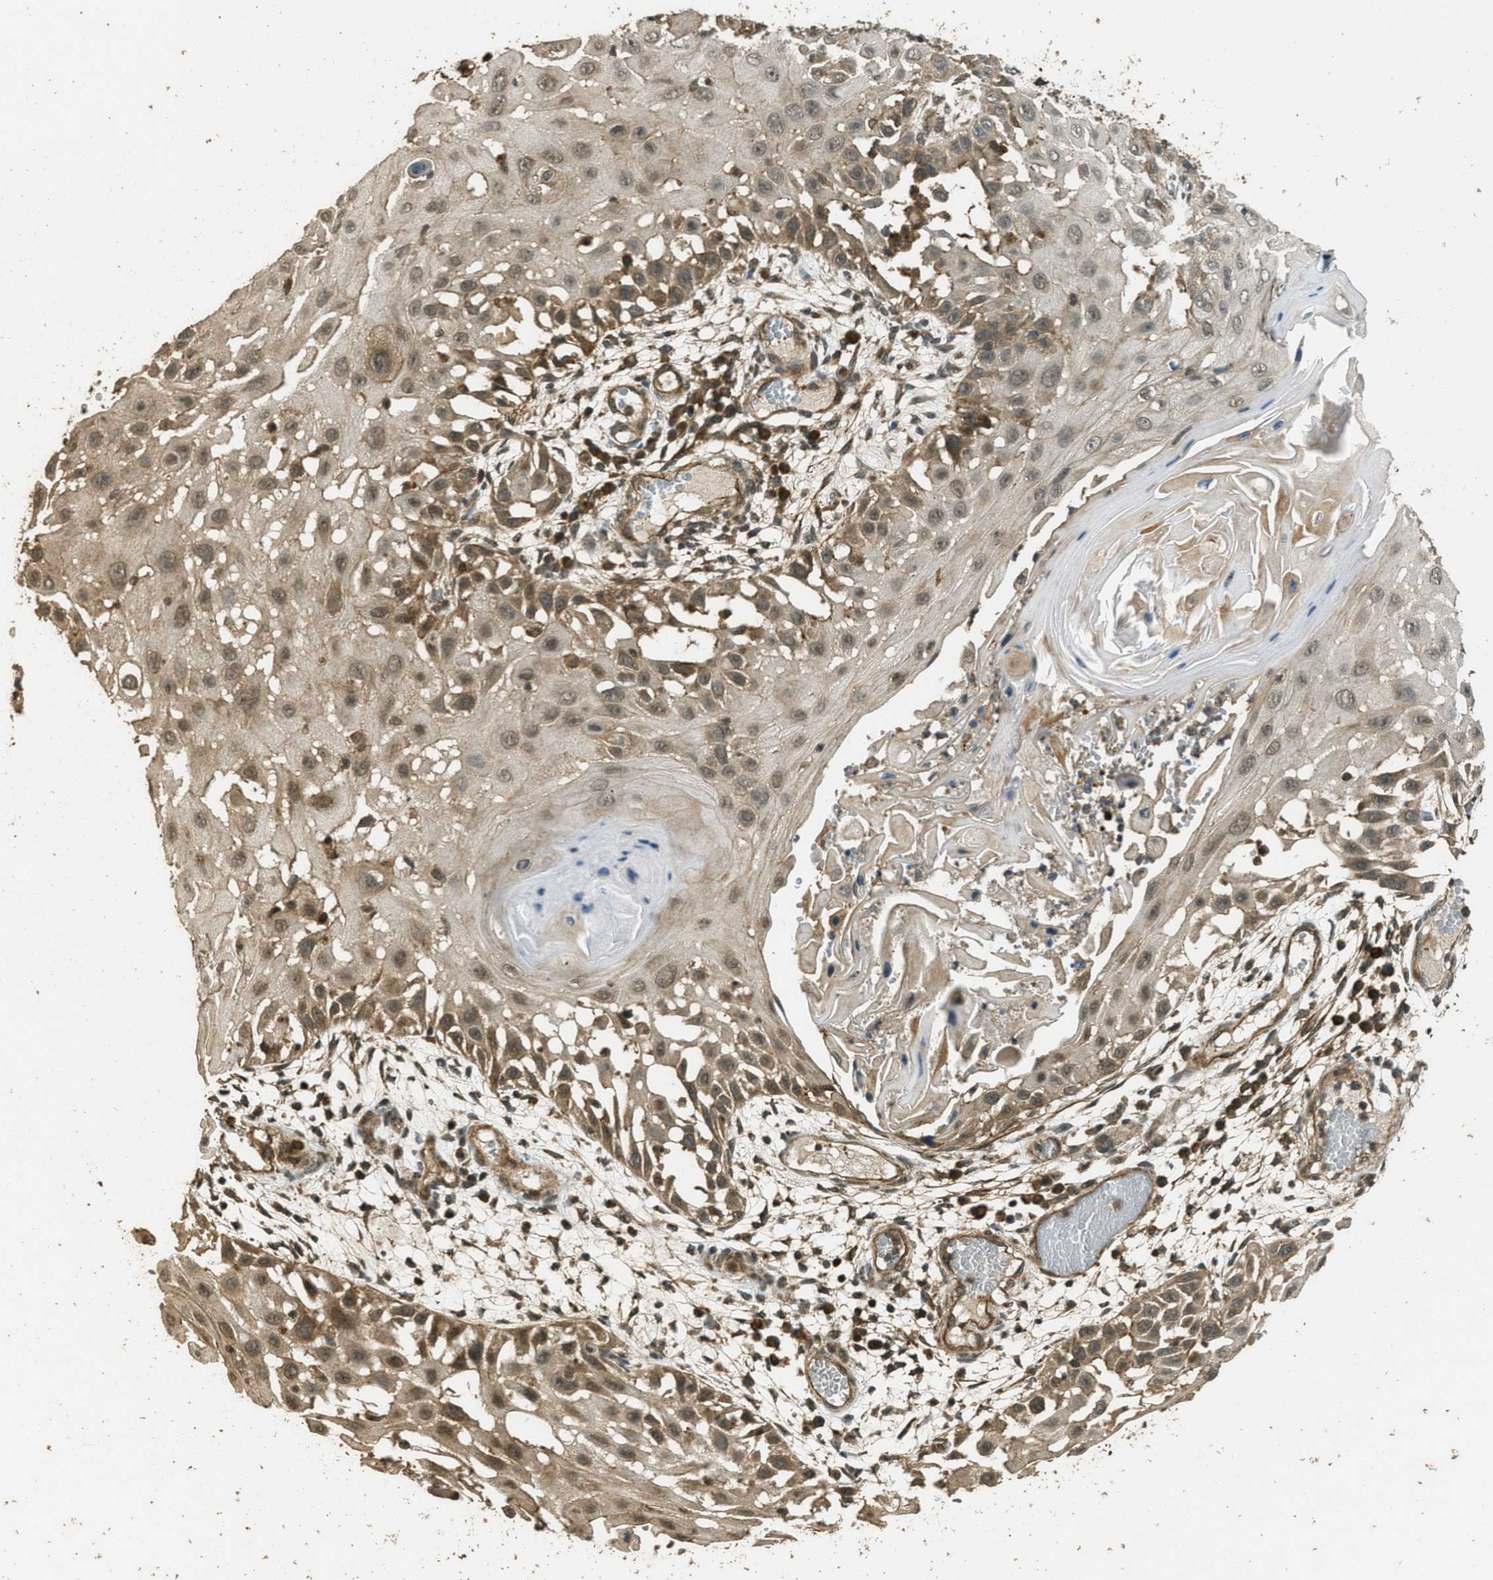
{"staining": {"intensity": "moderate", "quantity": ">75%", "location": "cytoplasmic/membranous,nuclear"}, "tissue": "skin cancer", "cell_type": "Tumor cells", "image_type": "cancer", "snomed": [{"axis": "morphology", "description": "Squamous cell carcinoma, NOS"}, {"axis": "topography", "description": "Skin"}], "caption": "Skin cancer stained with a brown dye reveals moderate cytoplasmic/membranous and nuclear positive positivity in approximately >75% of tumor cells.", "gene": "PPP6R3", "patient": {"sex": "female", "age": 44}}